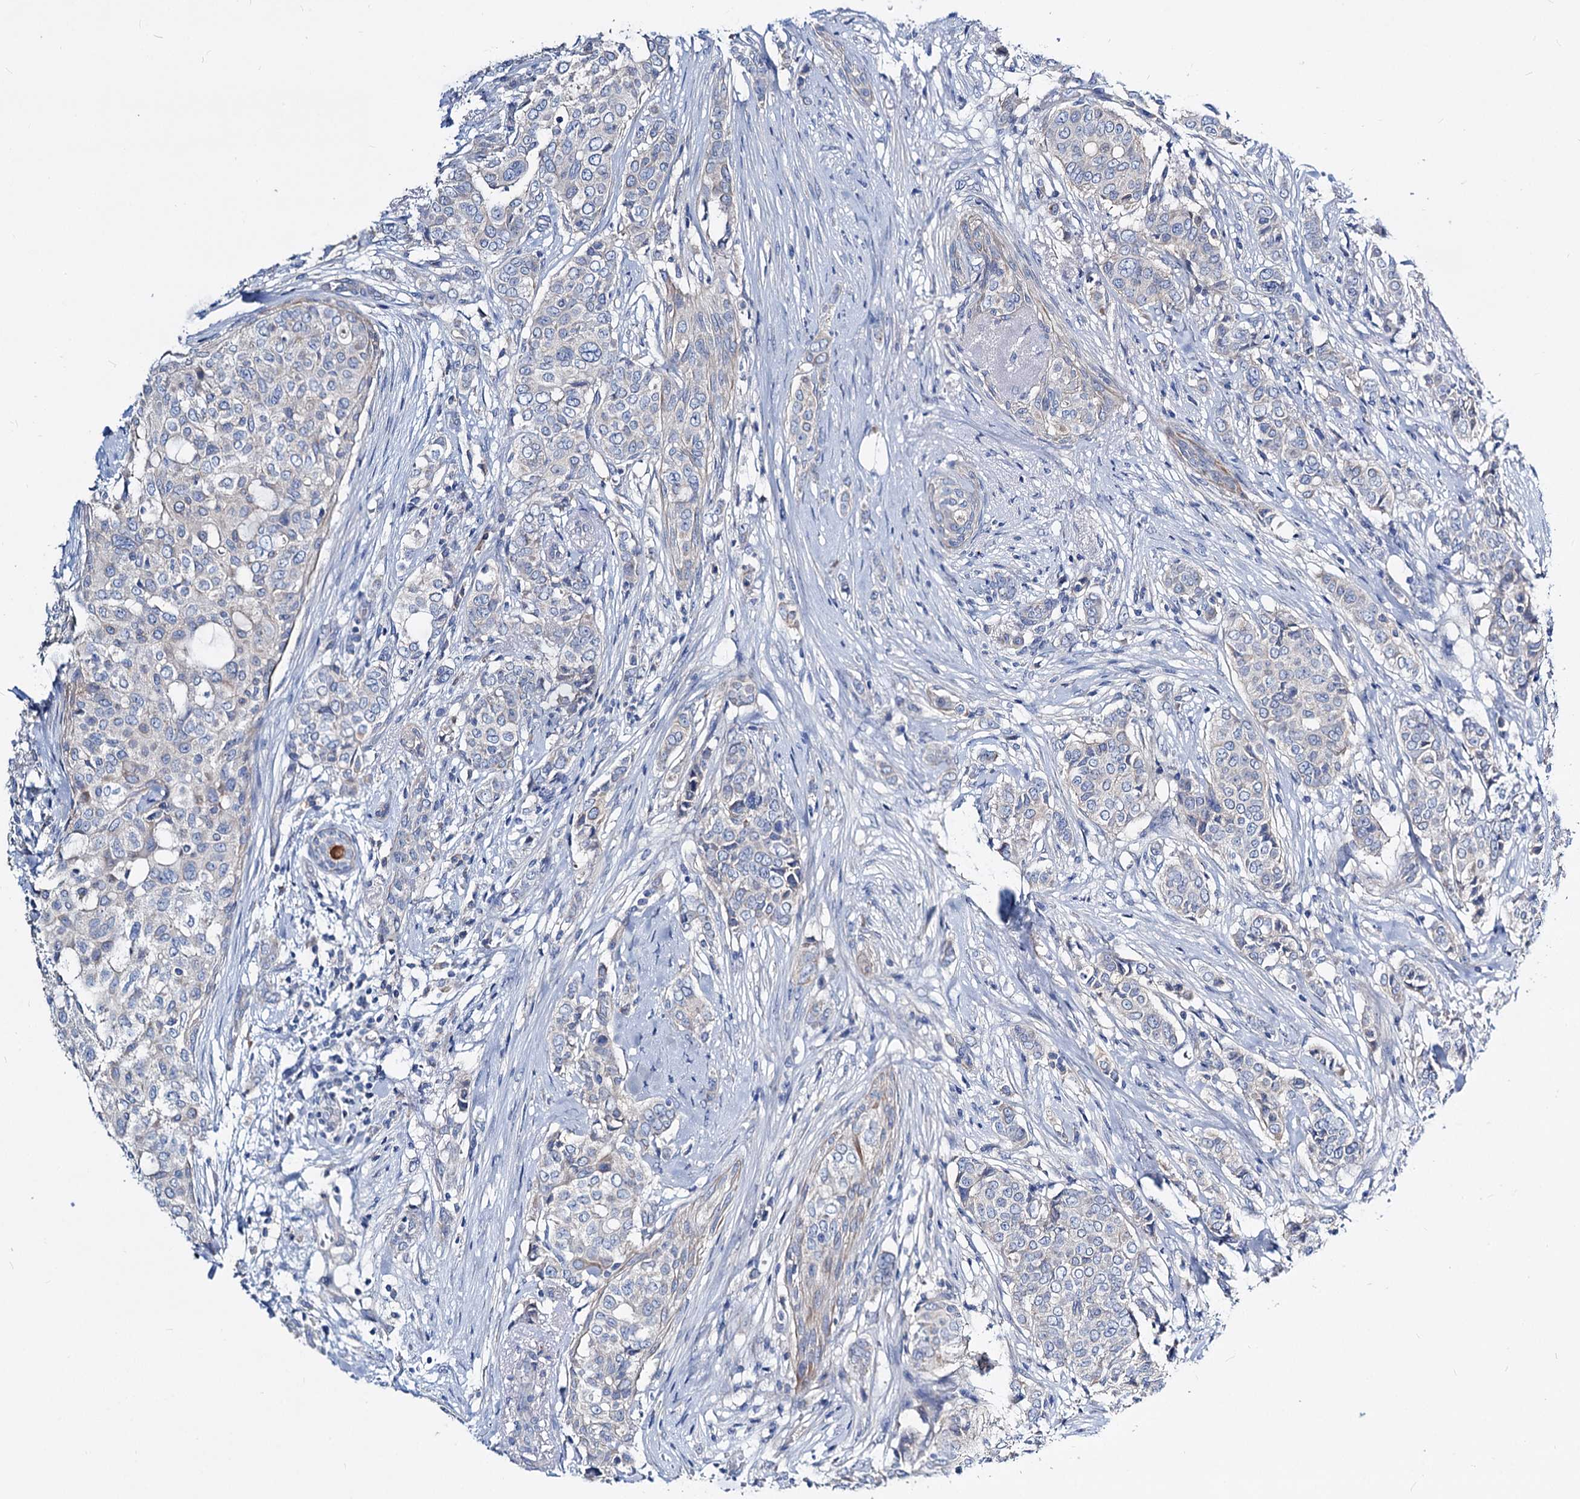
{"staining": {"intensity": "negative", "quantity": "none", "location": "none"}, "tissue": "breast cancer", "cell_type": "Tumor cells", "image_type": "cancer", "snomed": [{"axis": "morphology", "description": "Lobular carcinoma"}, {"axis": "topography", "description": "Breast"}], "caption": "IHC micrograph of human breast cancer stained for a protein (brown), which demonstrates no staining in tumor cells.", "gene": "DYDC2", "patient": {"sex": "female", "age": 51}}